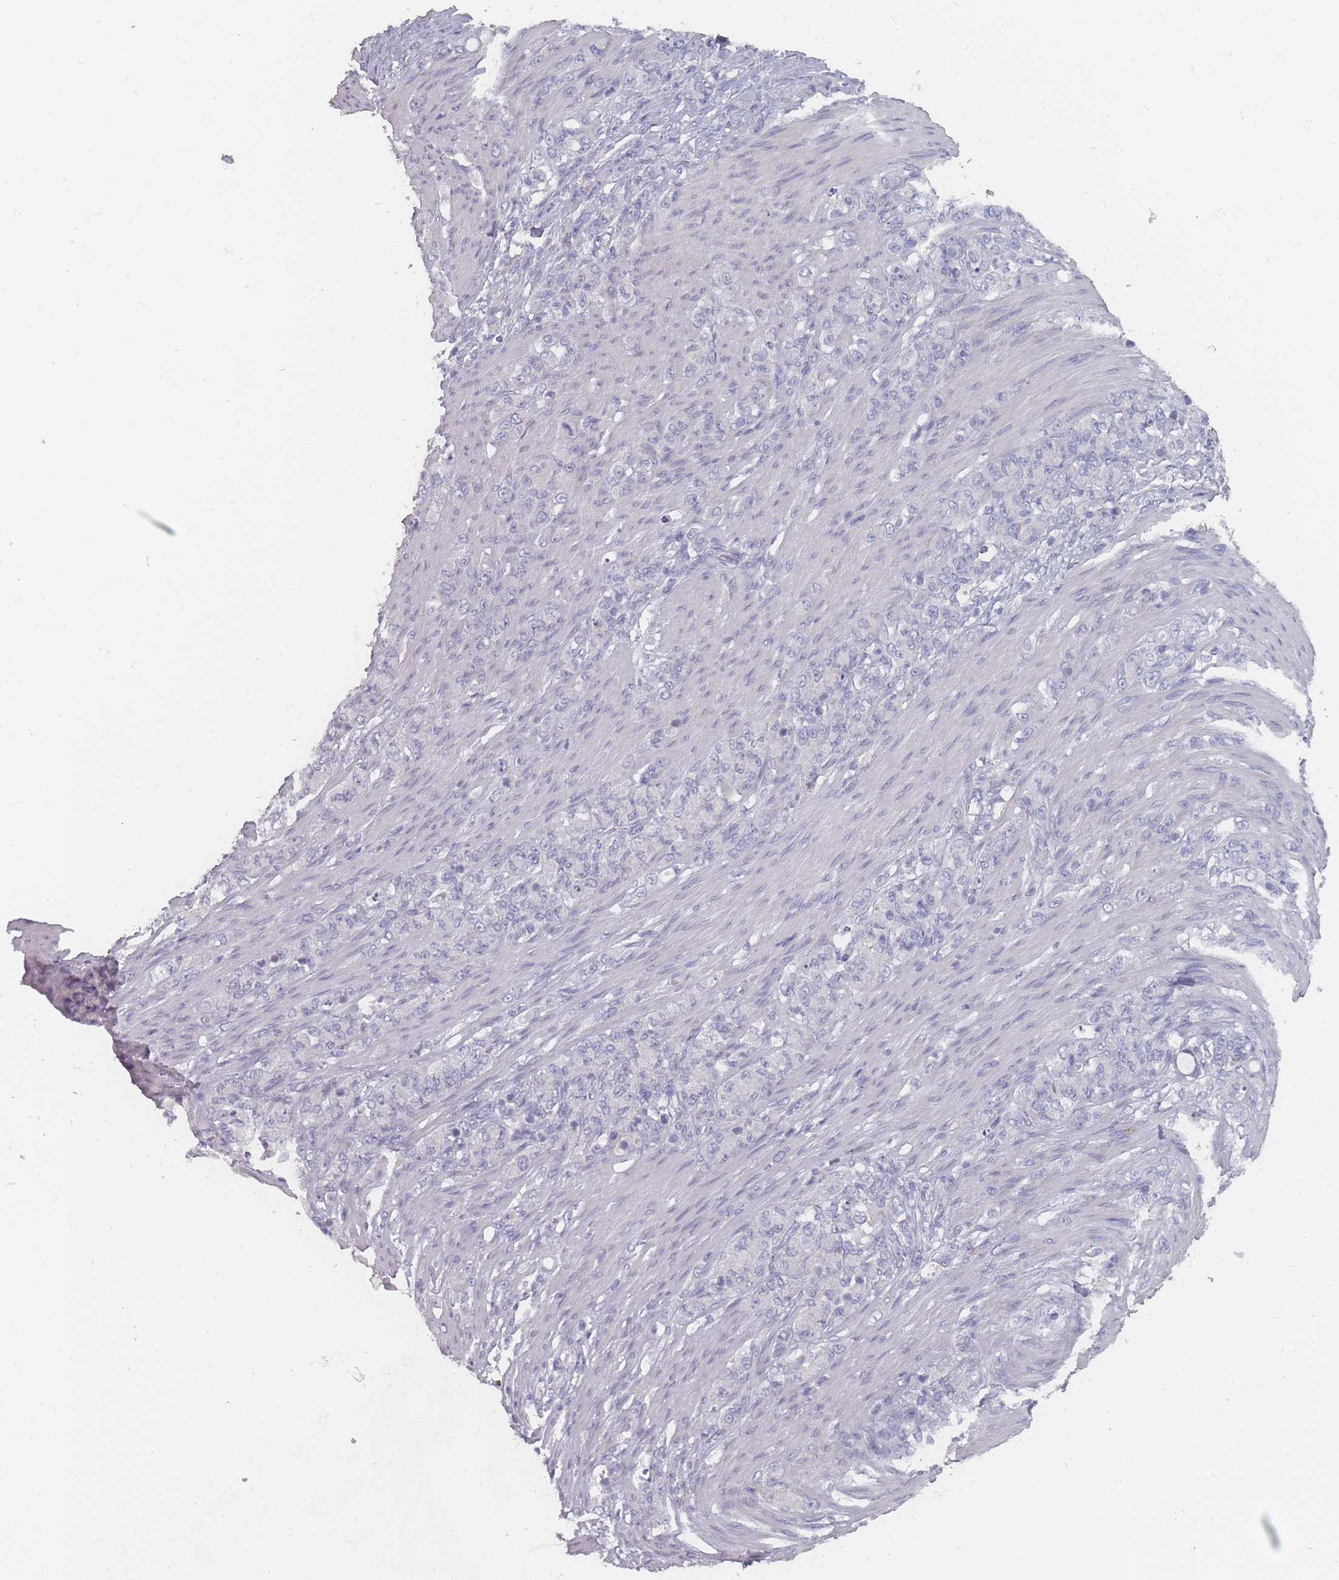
{"staining": {"intensity": "negative", "quantity": "none", "location": "none"}, "tissue": "stomach cancer", "cell_type": "Tumor cells", "image_type": "cancer", "snomed": [{"axis": "morphology", "description": "Adenocarcinoma, NOS"}, {"axis": "topography", "description": "Stomach"}], "caption": "High magnification brightfield microscopy of stomach adenocarcinoma stained with DAB (brown) and counterstained with hematoxylin (blue): tumor cells show no significant expression.", "gene": "SLC35E4", "patient": {"sex": "female", "age": 79}}